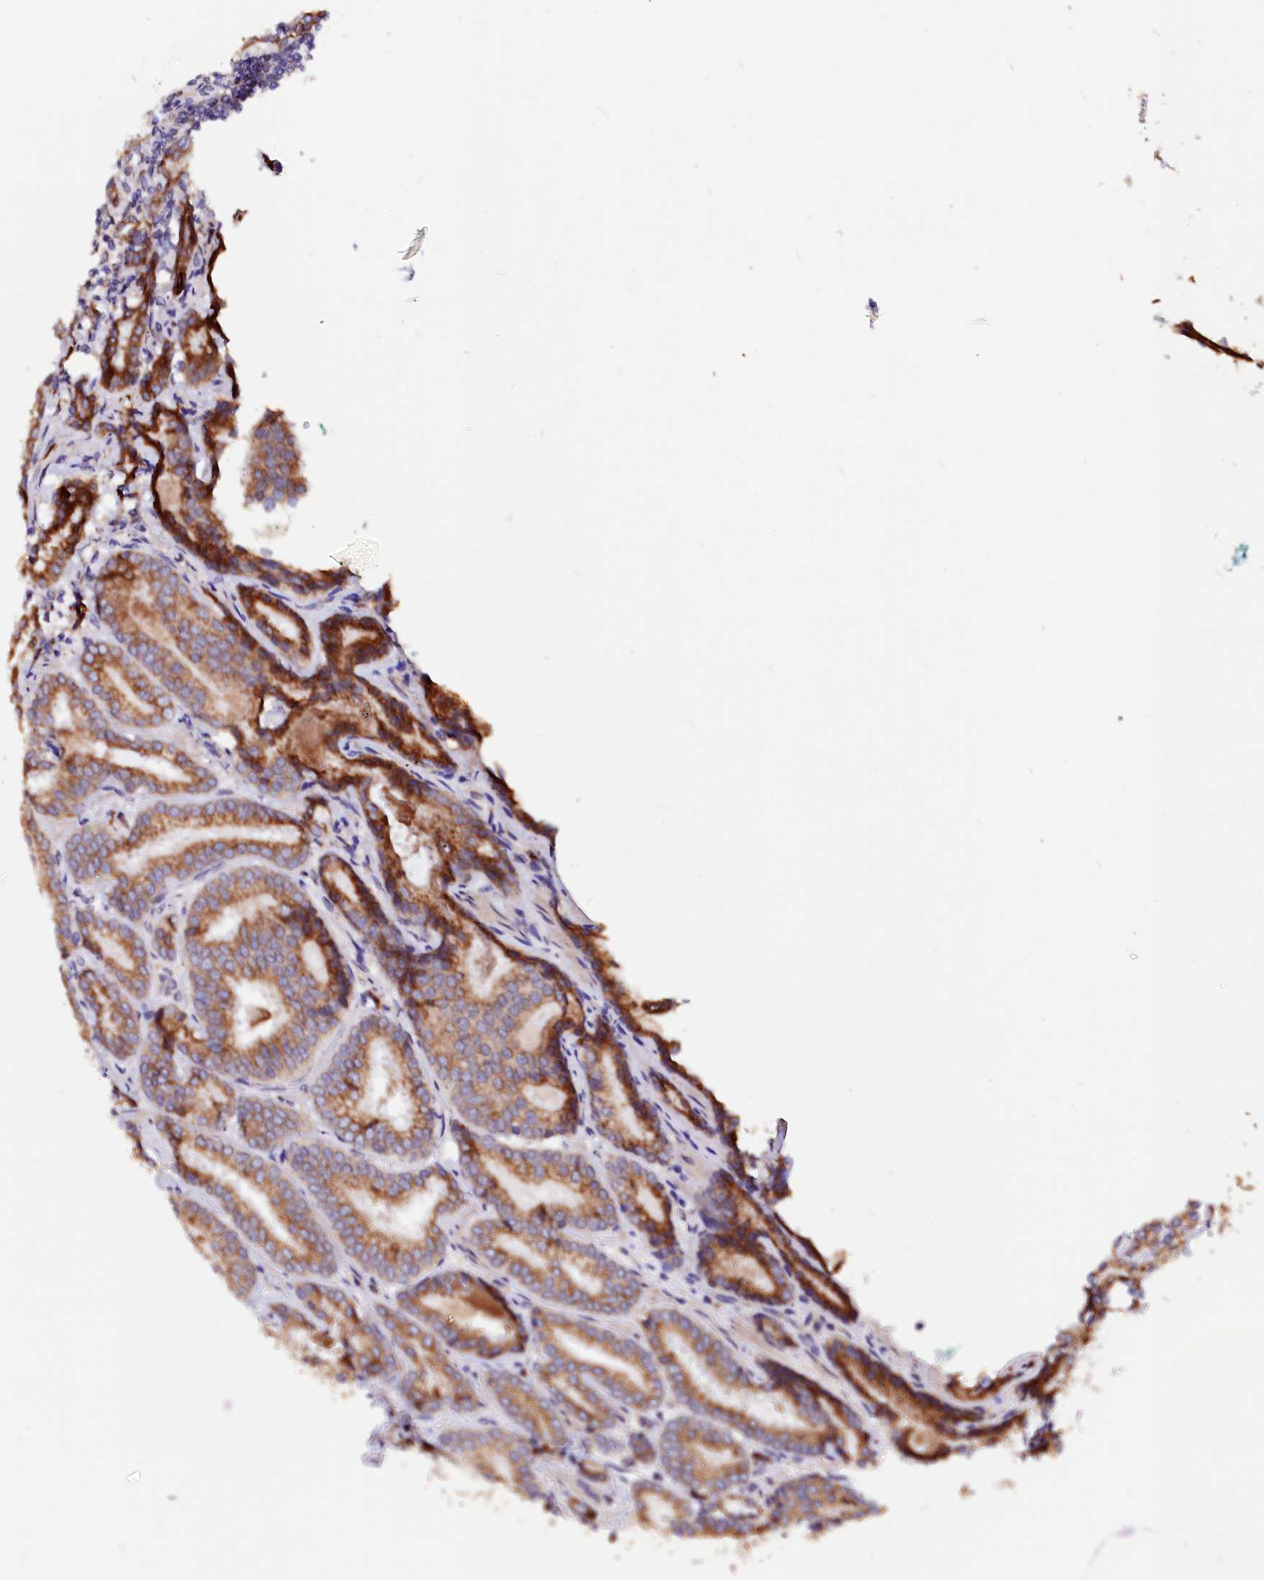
{"staining": {"intensity": "moderate", "quantity": ">75%", "location": "cytoplasmic/membranous"}, "tissue": "prostate cancer", "cell_type": "Tumor cells", "image_type": "cancer", "snomed": [{"axis": "morphology", "description": "Adenocarcinoma, High grade"}, {"axis": "topography", "description": "Prostate"}], "caption": "DAB immunohistochemical staining of human prostate high-grade adenocarcinoma demonstrates moderate cytoplasmic/membranous protein expression in approximately >75% of tumor cells.", "gene": "LMAN1", "patient": {"sex": "male", "age": 63}}